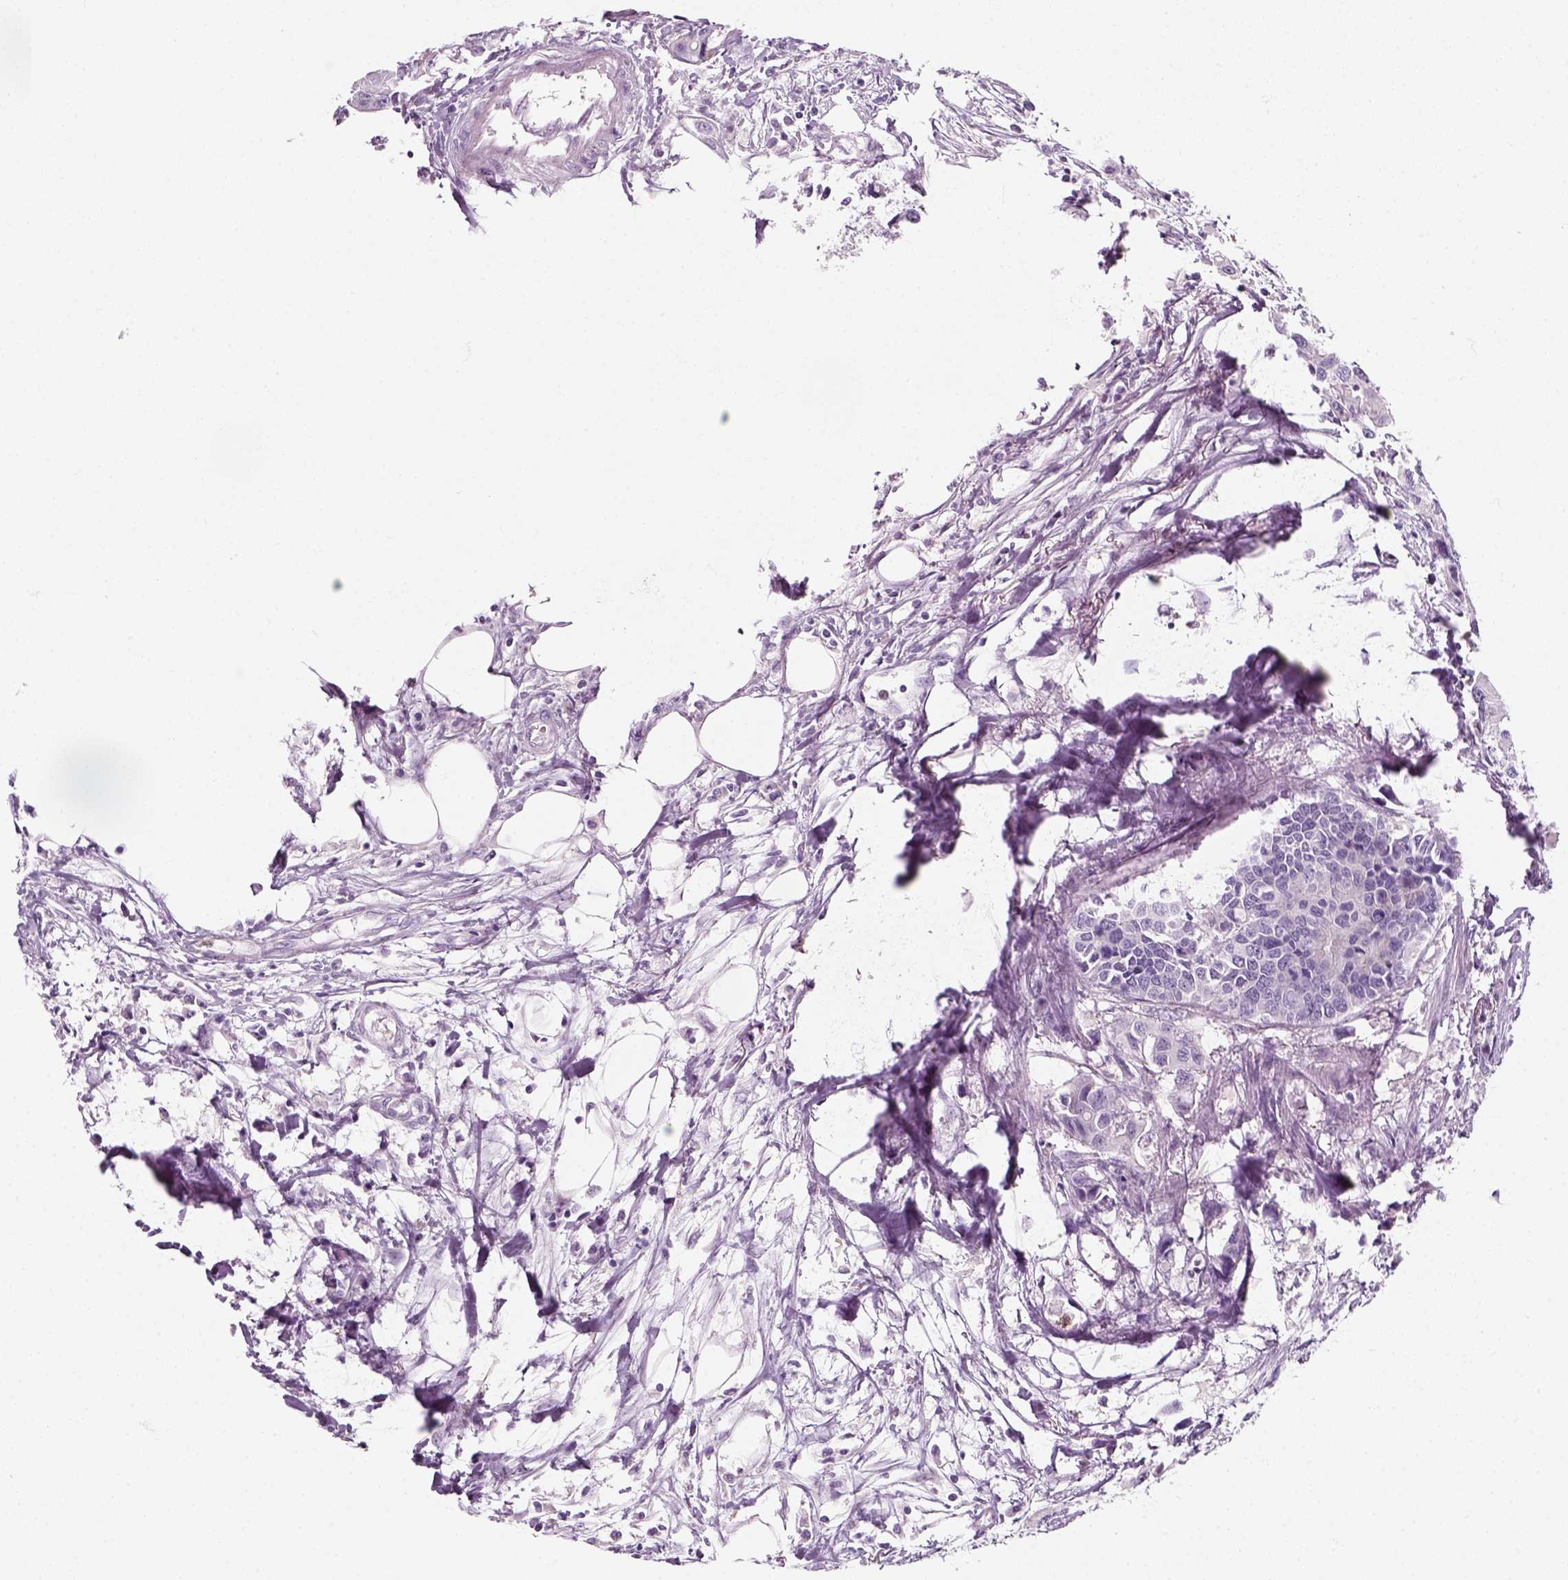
{"staining": {"intensity": "negative", "quantity": "none", "location": "none"}, "tissue": "colorectal cancer", "cell_type": "Tumor cells", "image_type": "cancer", "snomed": [{"axis": "morphology", "description": "Adenocarcinoma, NOS"}, {"axis": "topography", "description": "Colon"}], "caption": "High magnification brightfield microscopy of adenocarcinoma (colorectal) stained with DAB (brown) and counterstained with hematoxylin (blue): tumor cells show no significant expression.", "gene": "IL4", "patient": {"sex": "male", "age": 77}}